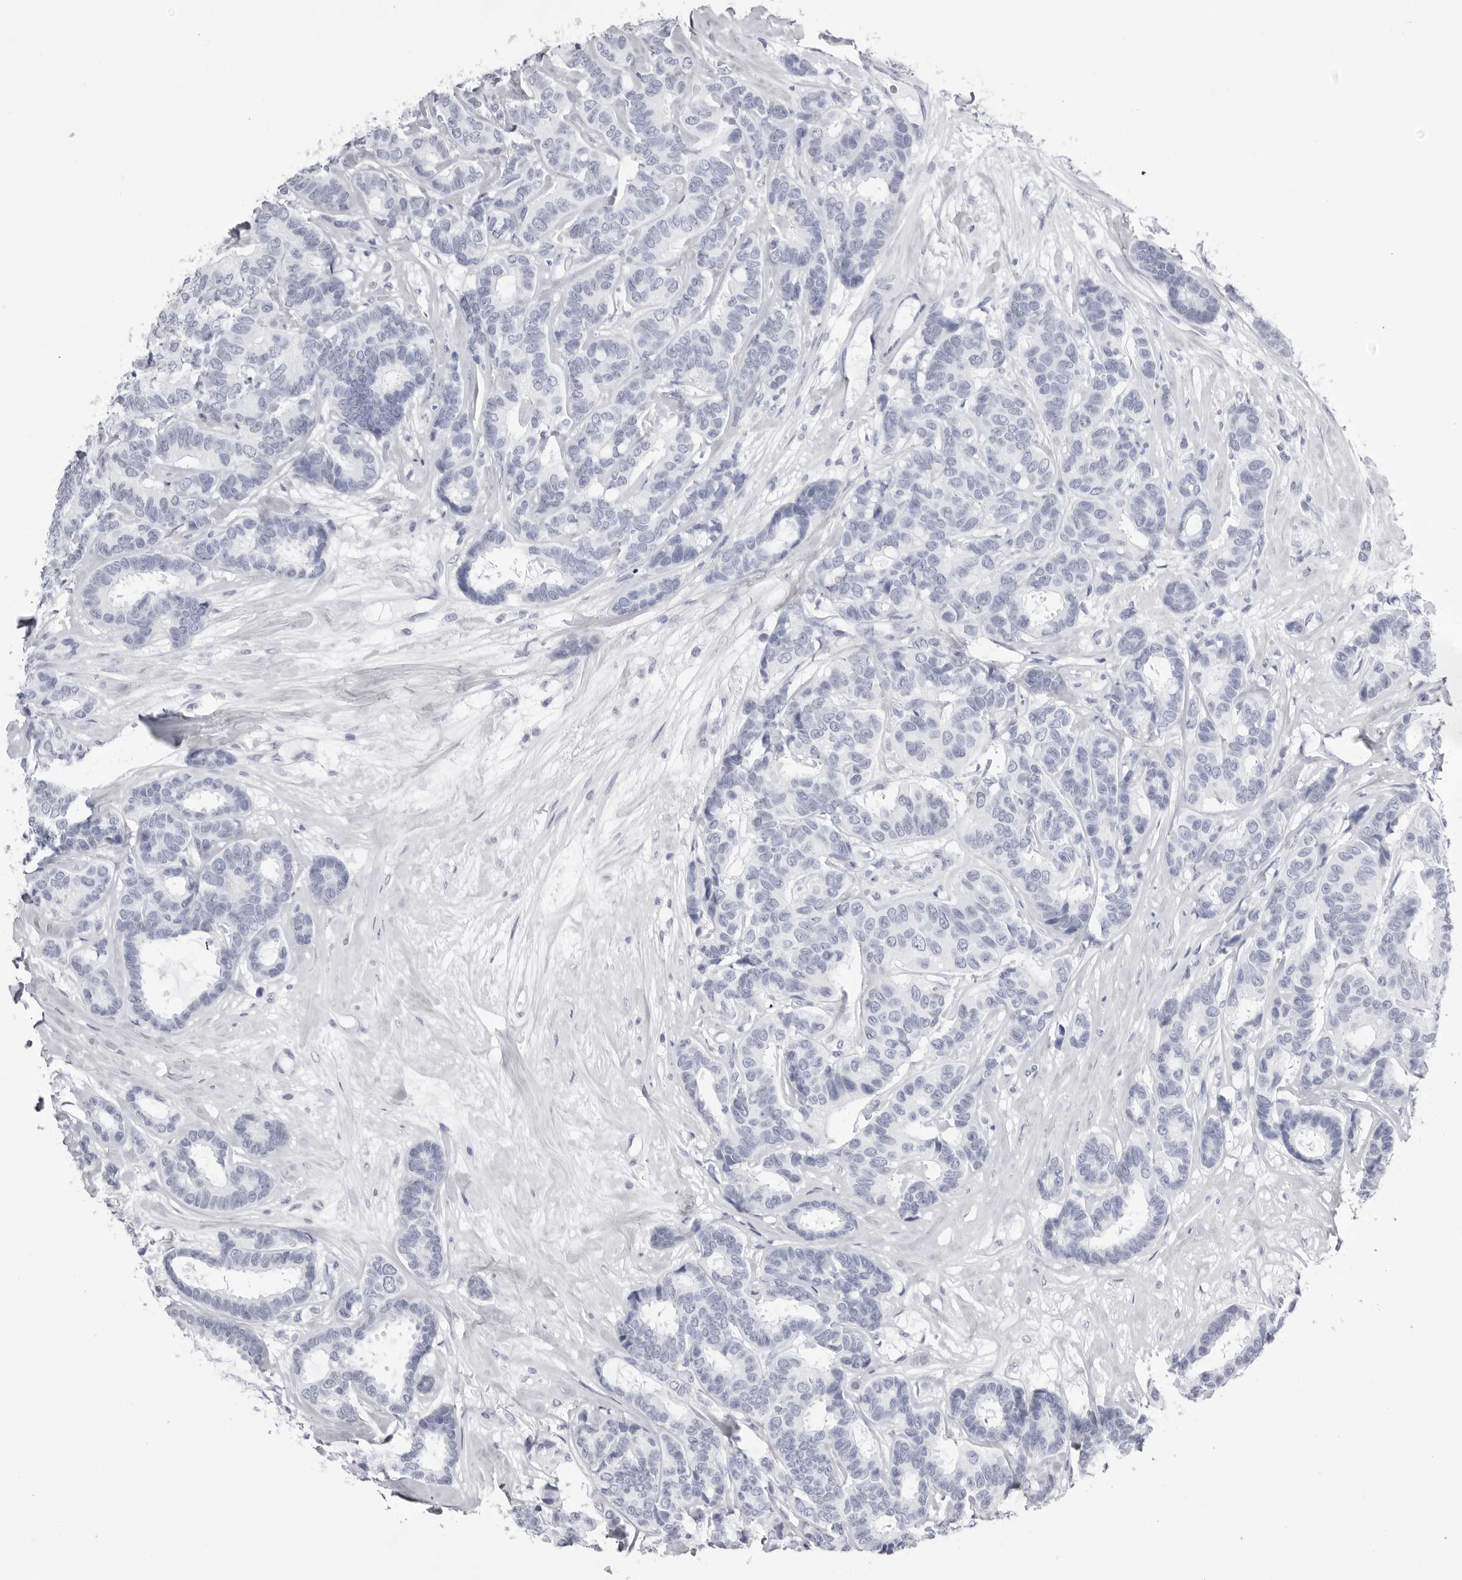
{"staining": {"intensity": "negative", "quantity": "none", "location": "none"}, "tissue": "breast cancer", "cell_type": "Tumor cells", "image_type": "cancer", "snomed": [{"axis": "morphology", "description": "Duct carcinoma"}, {"axis": "topography", "description": "Breast"}], "caption": "Tumor cells show no significant protein positivity in breast infiltrating ductal carcinoma.", "gene": "TMOD4", "patient": {"sex": "female", "age": 87}}